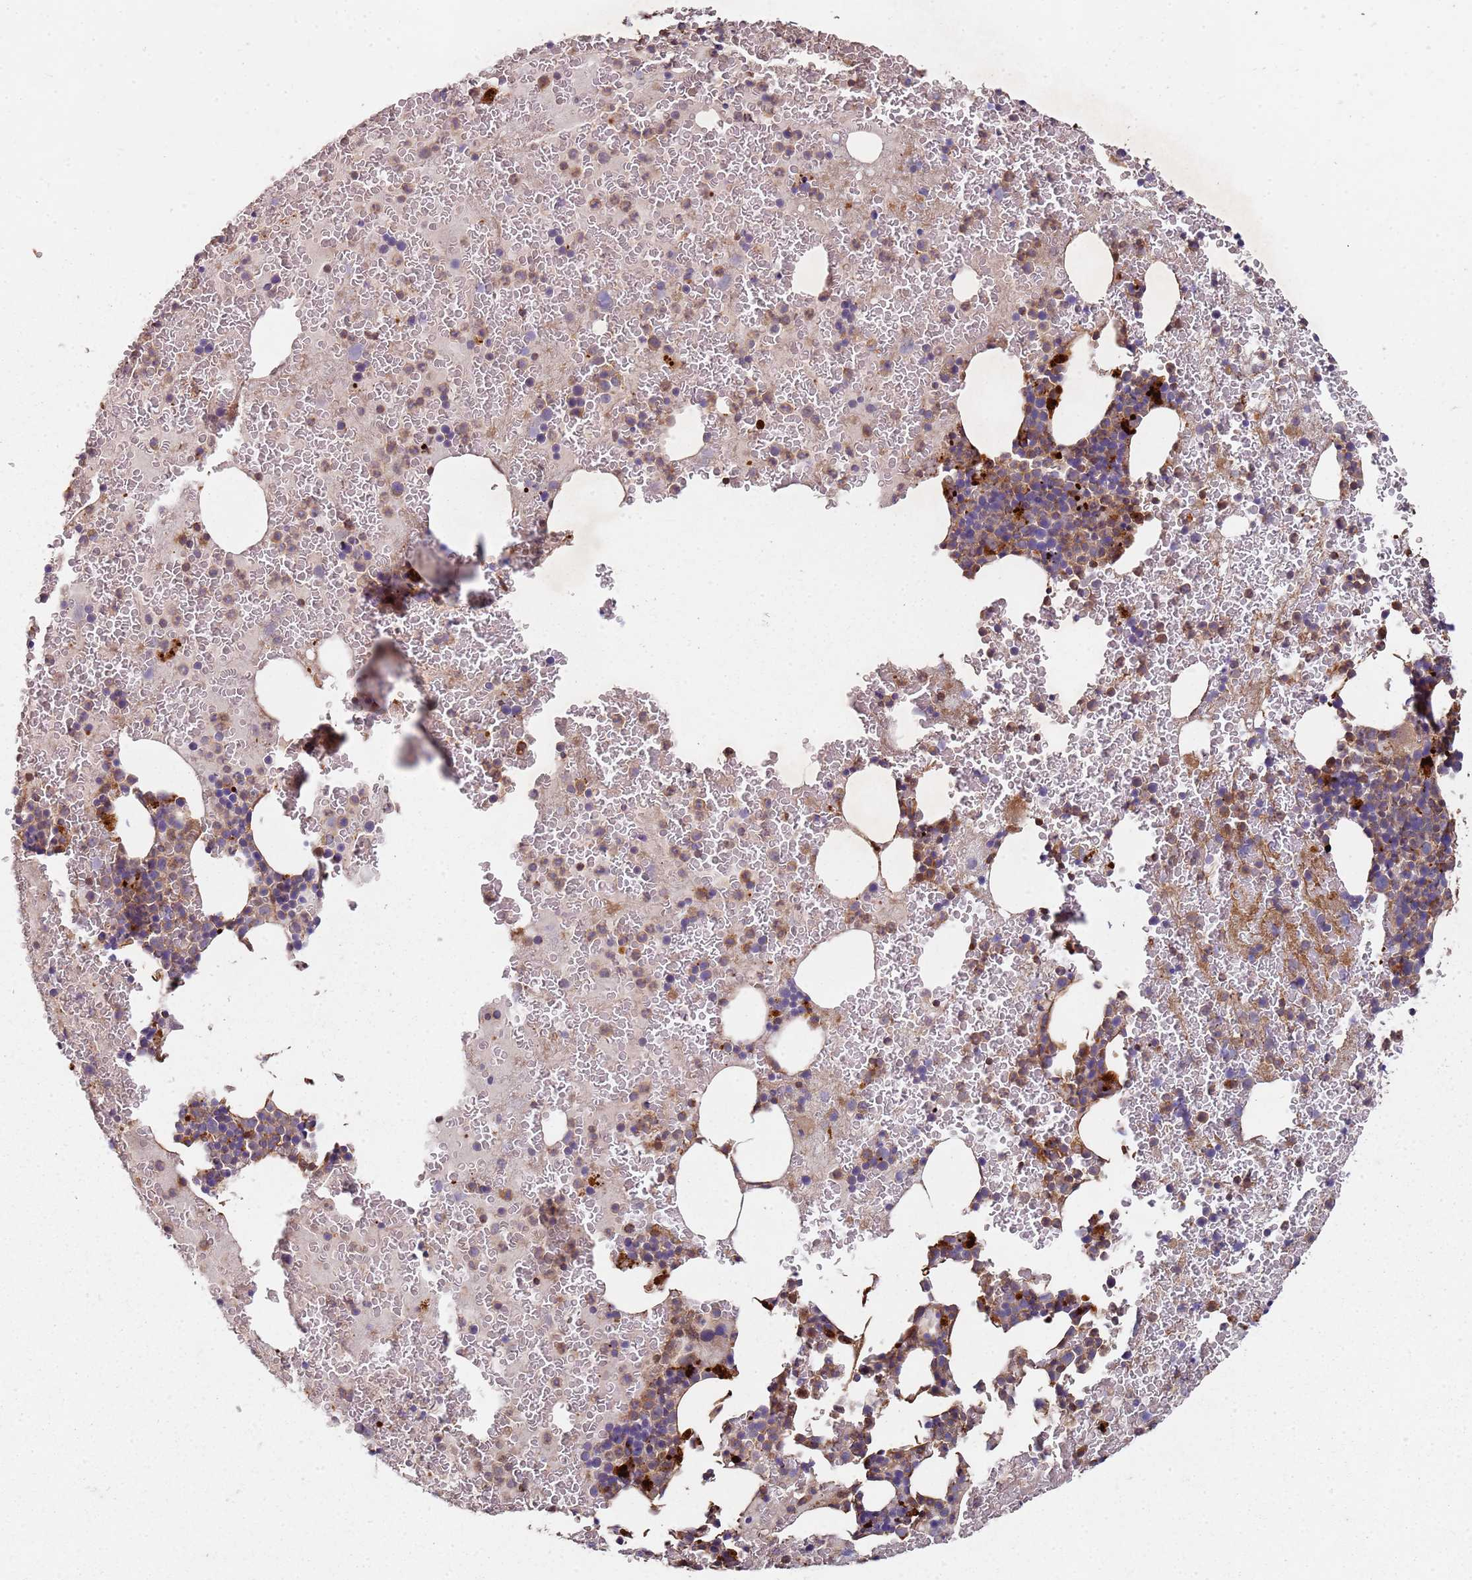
{"staining": {"intensity": "moderate", "quantity": "25%-75%", "location": "cytoplasmic/membranous"}, "tissue": "bone marrow", "cell_type": "Hematopoietic cells", "image_type": "normal", "snomed": [{"axis": "morphology", "description": "Normal tissue, NOS"}, {"axis": "topography", "description": "Bone marrow"}], "caption": "About 25%-75% of hematopoietic cells in normal bone marrow show moderate cytoplasmic/membranous protein positivity as visualized by brown immunohistochemical staining.", "gene": "SCGB2B2", "patient": {"sex": "male", "age": 26}}